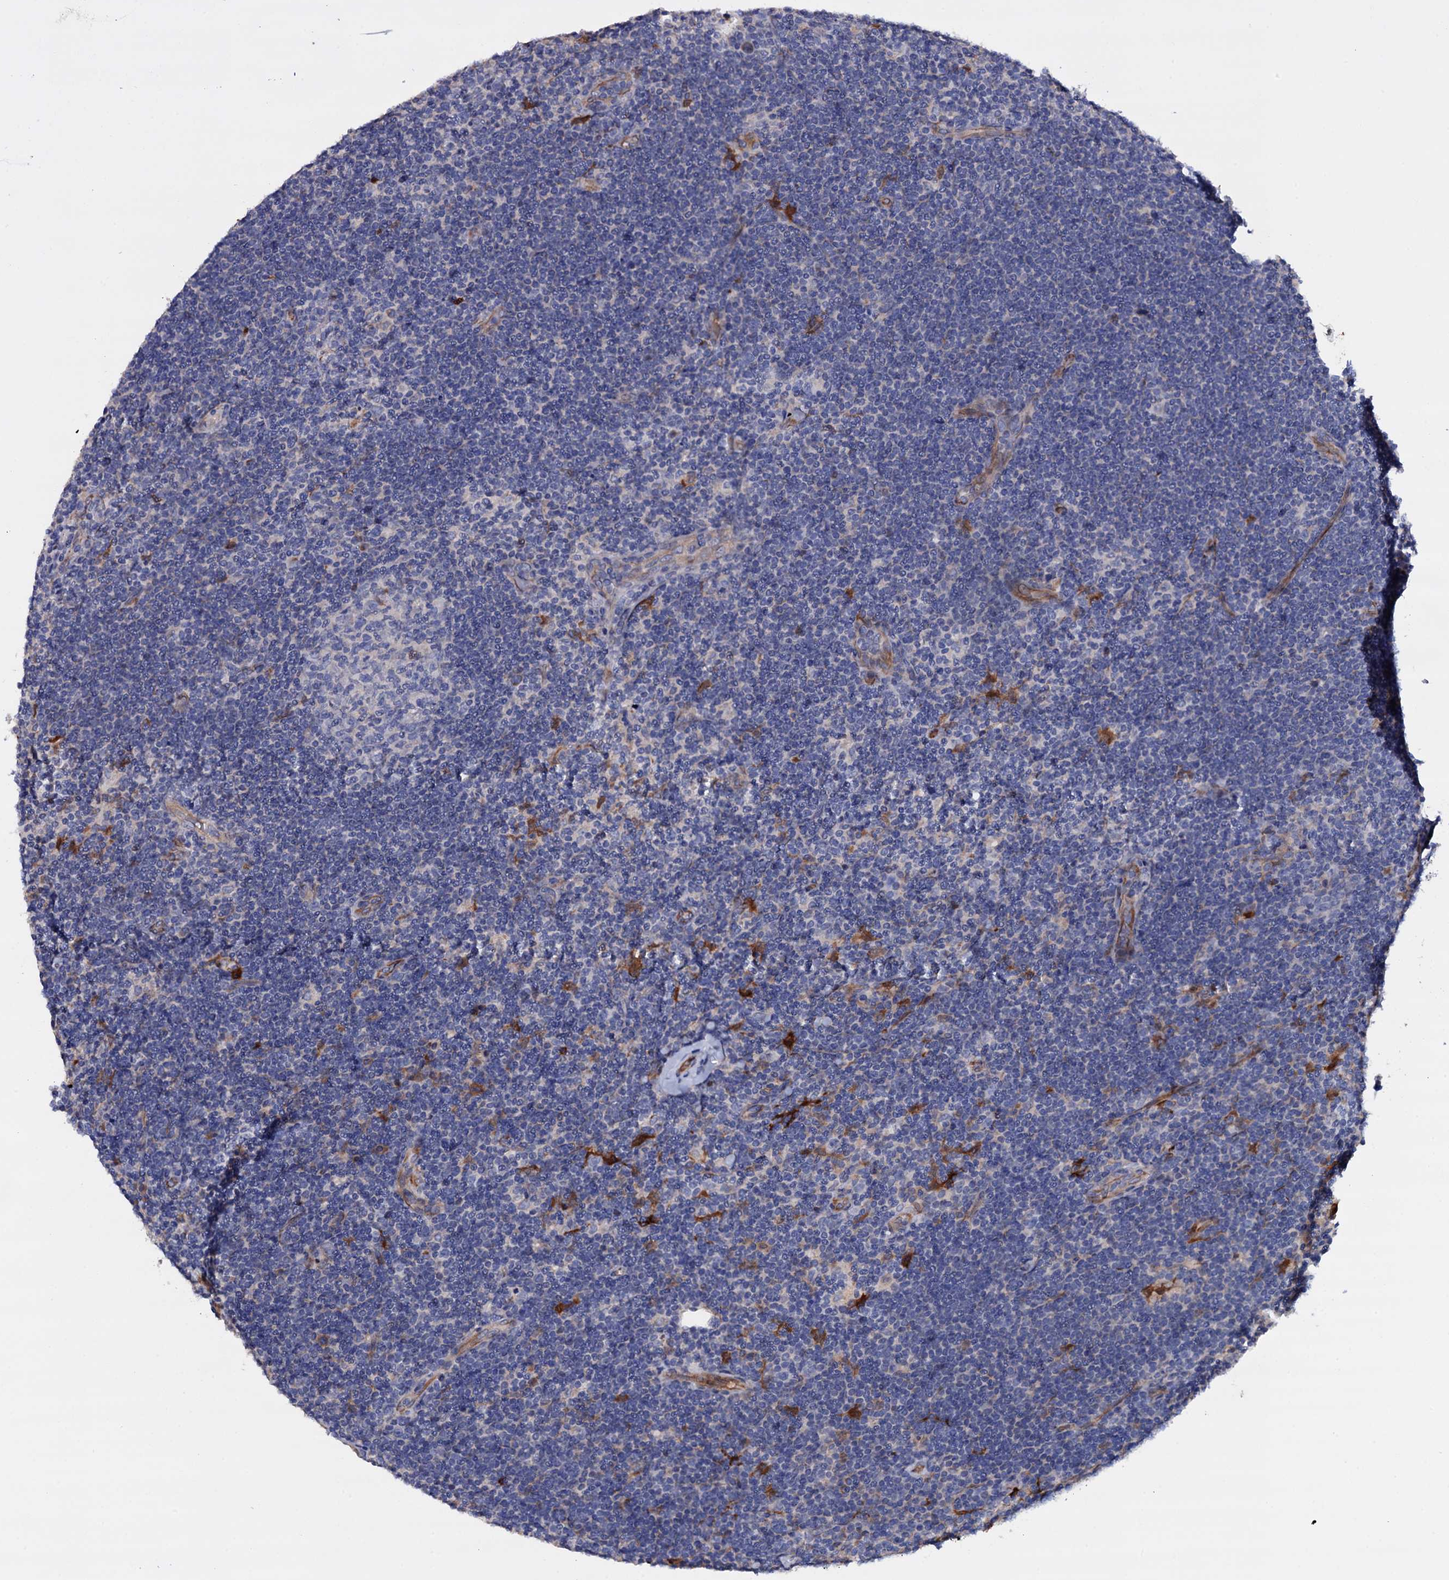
{"staining": {"intensity": "negative", "quantity": "none", "location": "none"}, "tissue": "lymphoma", "cell_type": "Tumor cells", "image_type": "cancer", "snomed": [{"axis": "morphology", "description": "Hodgkin's disease, NOS"}, {"axis": "topography", "description": "Lymph node"}], "caption": "This is an immunohistochemistry photomicrograph of human Hodgkin's disease. There is no positivity in tumor cells.", "gene": "BCL2L14", "patient": {"sex": "female", "age": 57}}